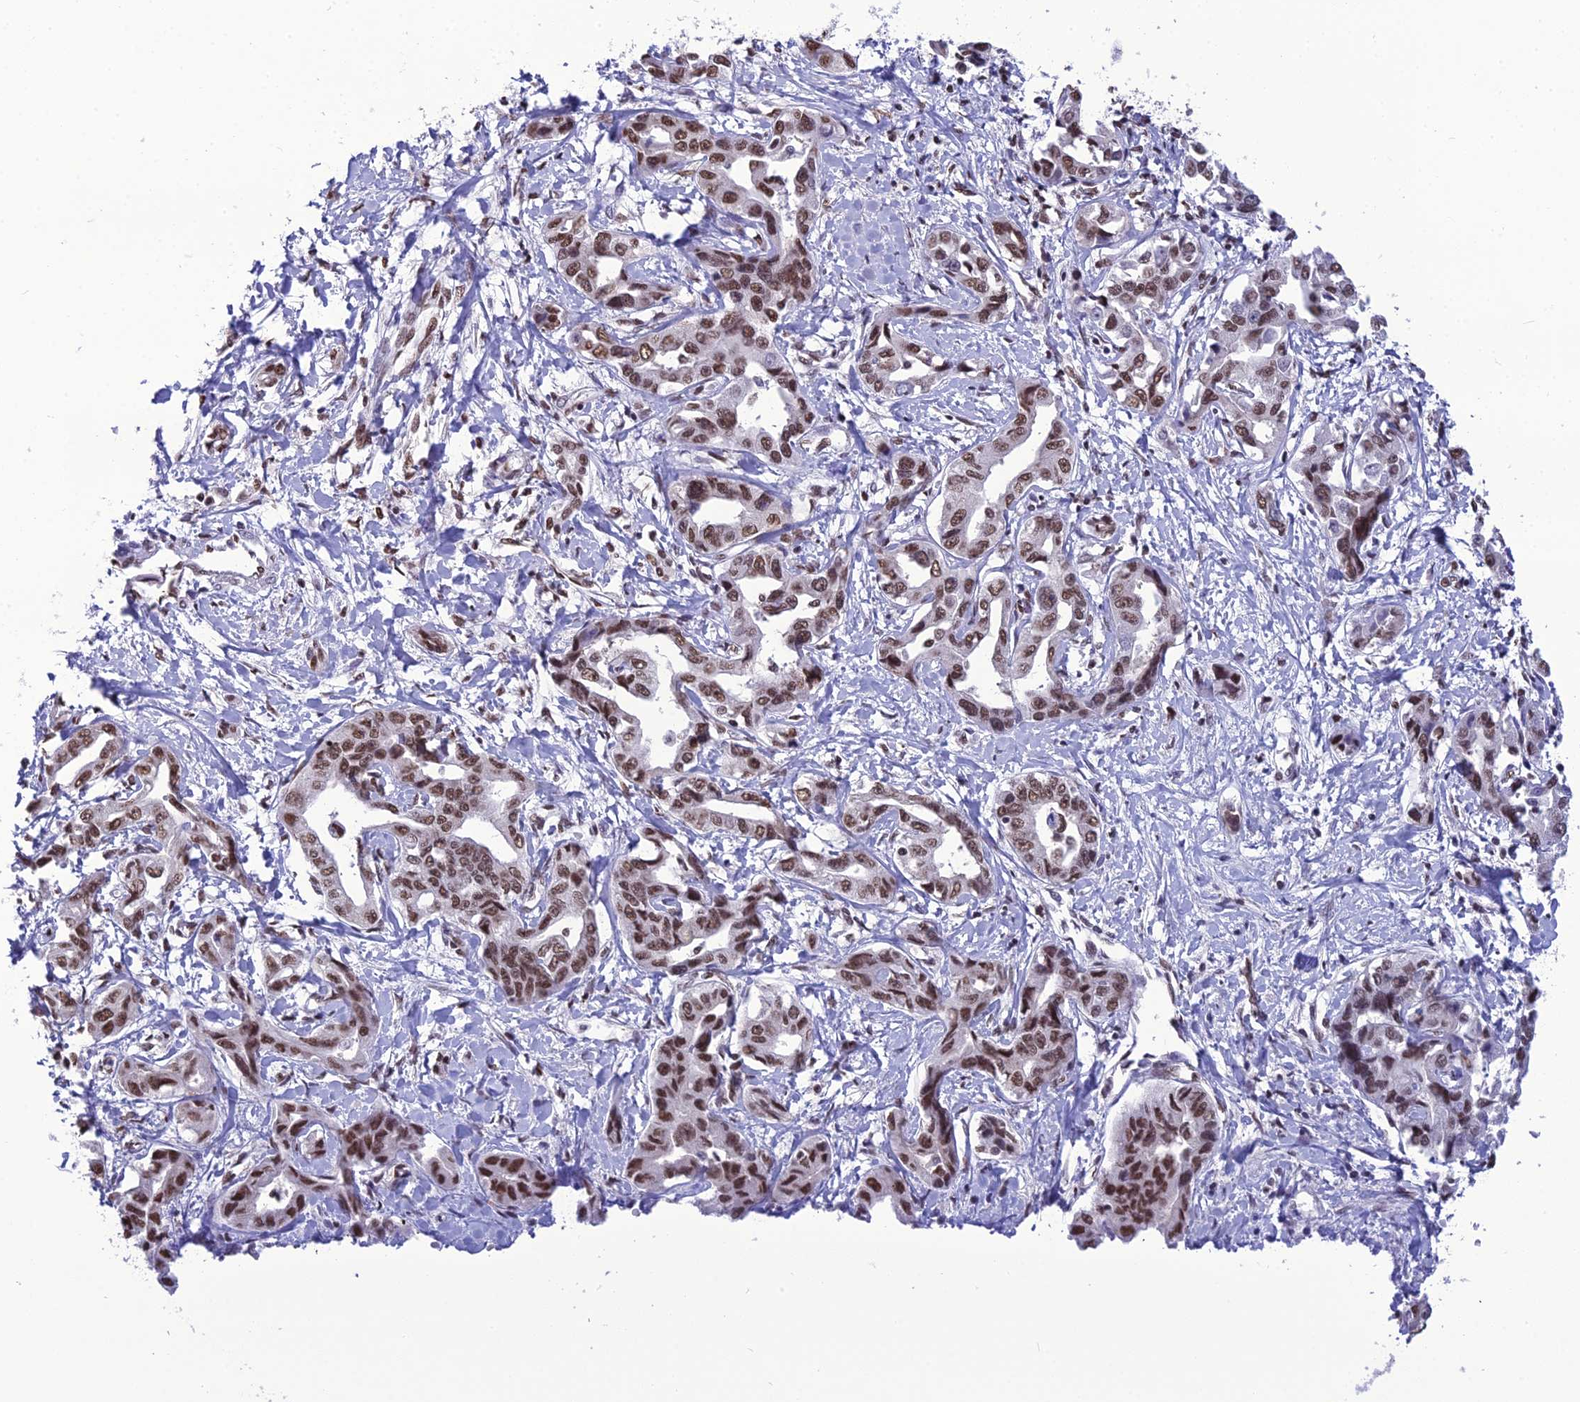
{"staining": {"intensity": "strong", "quantity": ">75%", "location": "nuclear"}, "tissue": "liver cancer", "cell_type": "Tumor cells", "image_type": "cancer", "snomed": [{"axis": "morphology", "description": "Cholangiocarcinoma"}, {"axis": "topography", "description": "Liver"}], "caption": "Immunohistochemical staining of human cholangiocarcinoma (liver) shows strong nuclear protein positivity in about >75% of tumor cells. The staining was performed using DAB (3,3'-diaminobenzidine), with brown indicating positive protein expression. Nuclei are stained blue with hematoxylin.", "gene": "PRAMEF12", "patient": {"sex": "male", "age": 59}}